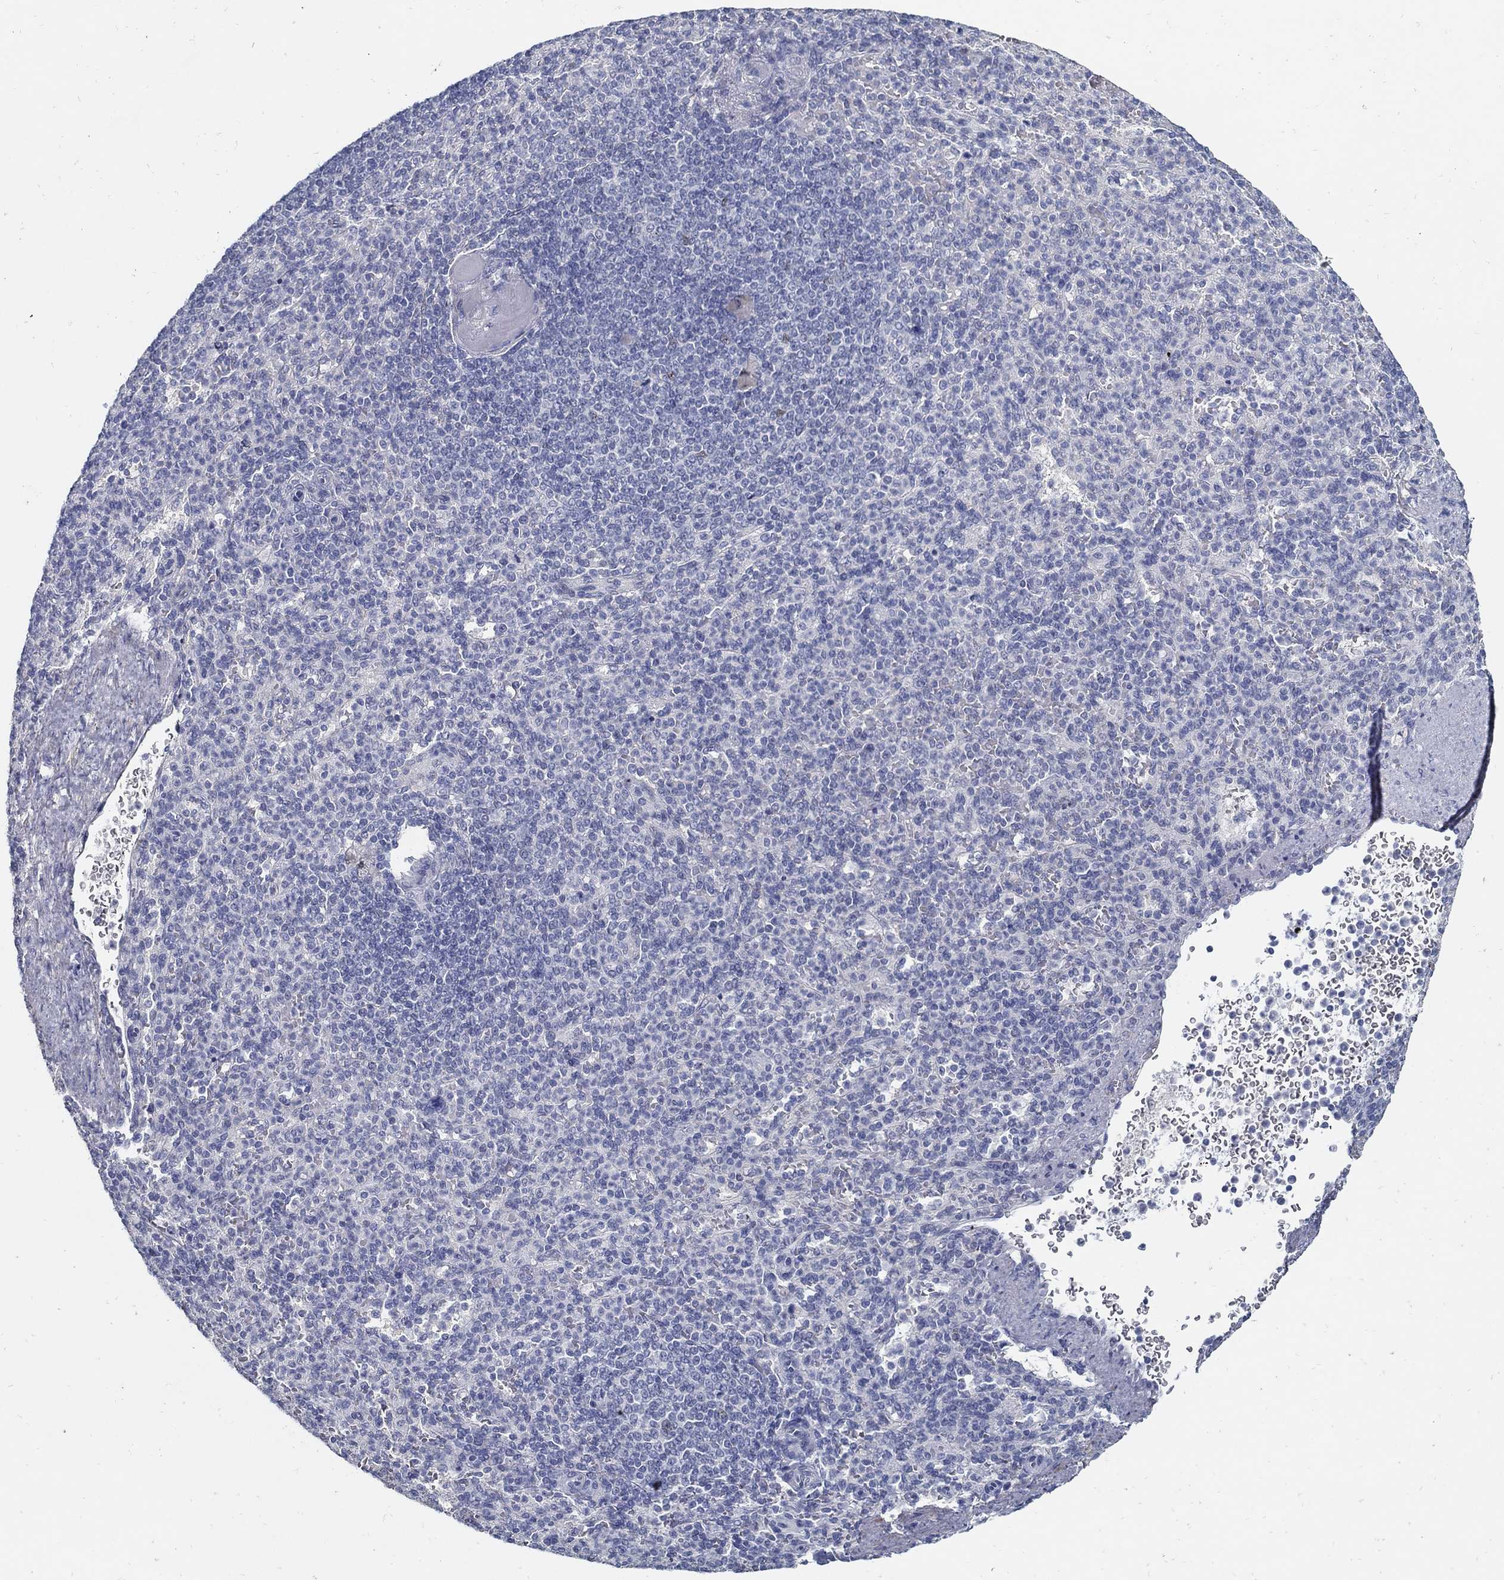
{"staining": {"intensity": "negative", "quantity": "none", "location": "none"}, "tissue": "spleen", "cell_type": "Cells in red pulp", "image_type": "normal", "snomed": [{"axis": "morphology", "description": "Normal tissue, NOS"}, {"axis": "topography", "description": "Spleen"}], "caption": "Immunohistochemistry of normal spleen exhibits no expression in cells in red pulp.", "gene": "USP29", "patient": {"sex": "female", "age": 74}}